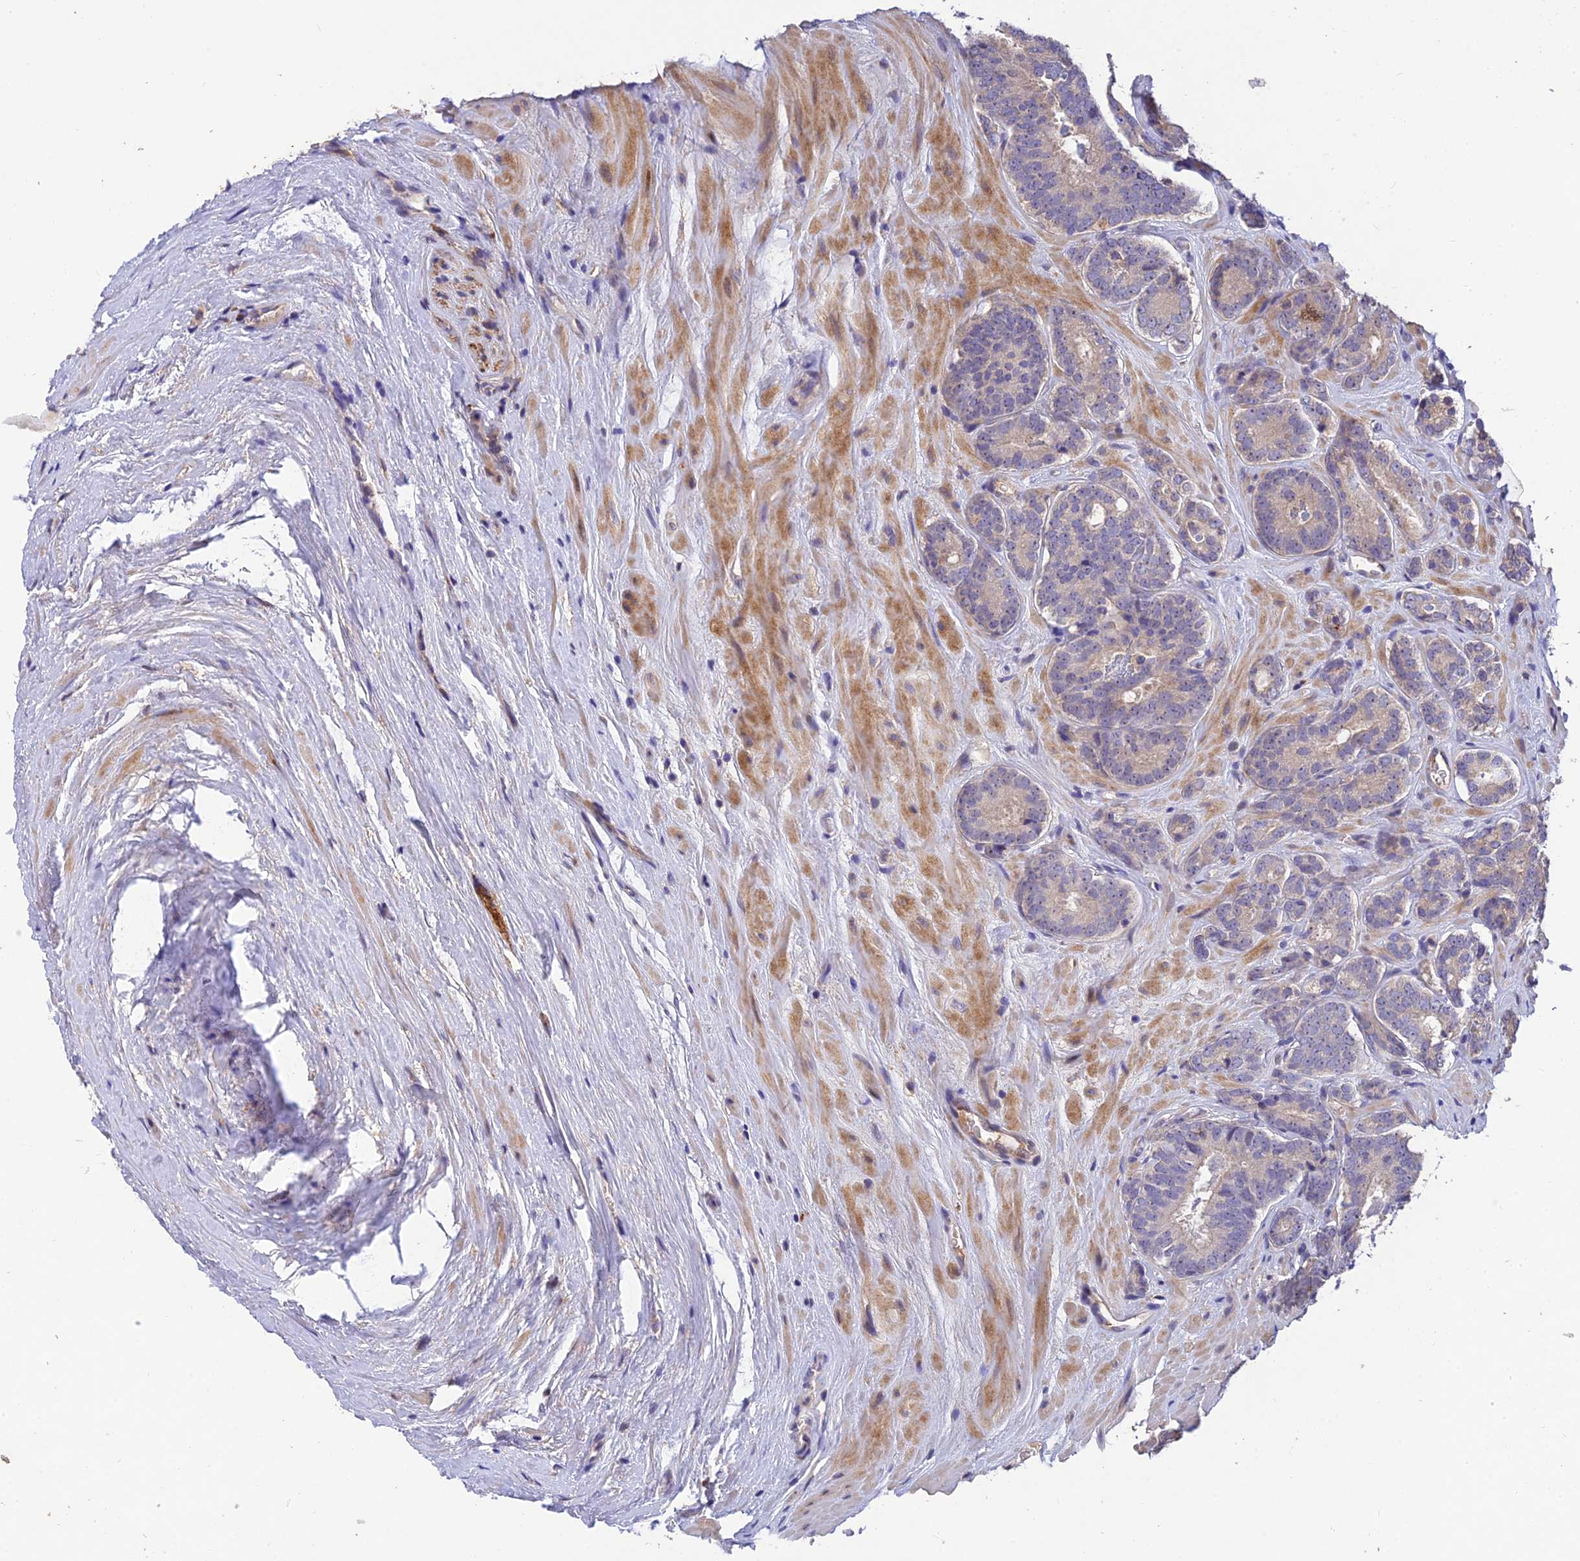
{"staining": {"intensity": "negative", "quantity": "none", "location": "none"}, "tissue": "prostate cancer", "cell_type": "Tumor cells", "image_type": "cancer", "snomed": [{"axis": "morphology", "description": "Adenocarcinoma, High grade"}, {"axis": "topography", "description": "Prostate"}], "caption": "Prostate cancer was stained to show a protein in brown. There is no significant staining in tumor cells.", "gene": "DENND5B", "patient": {"sex": "male", "age": 63}}